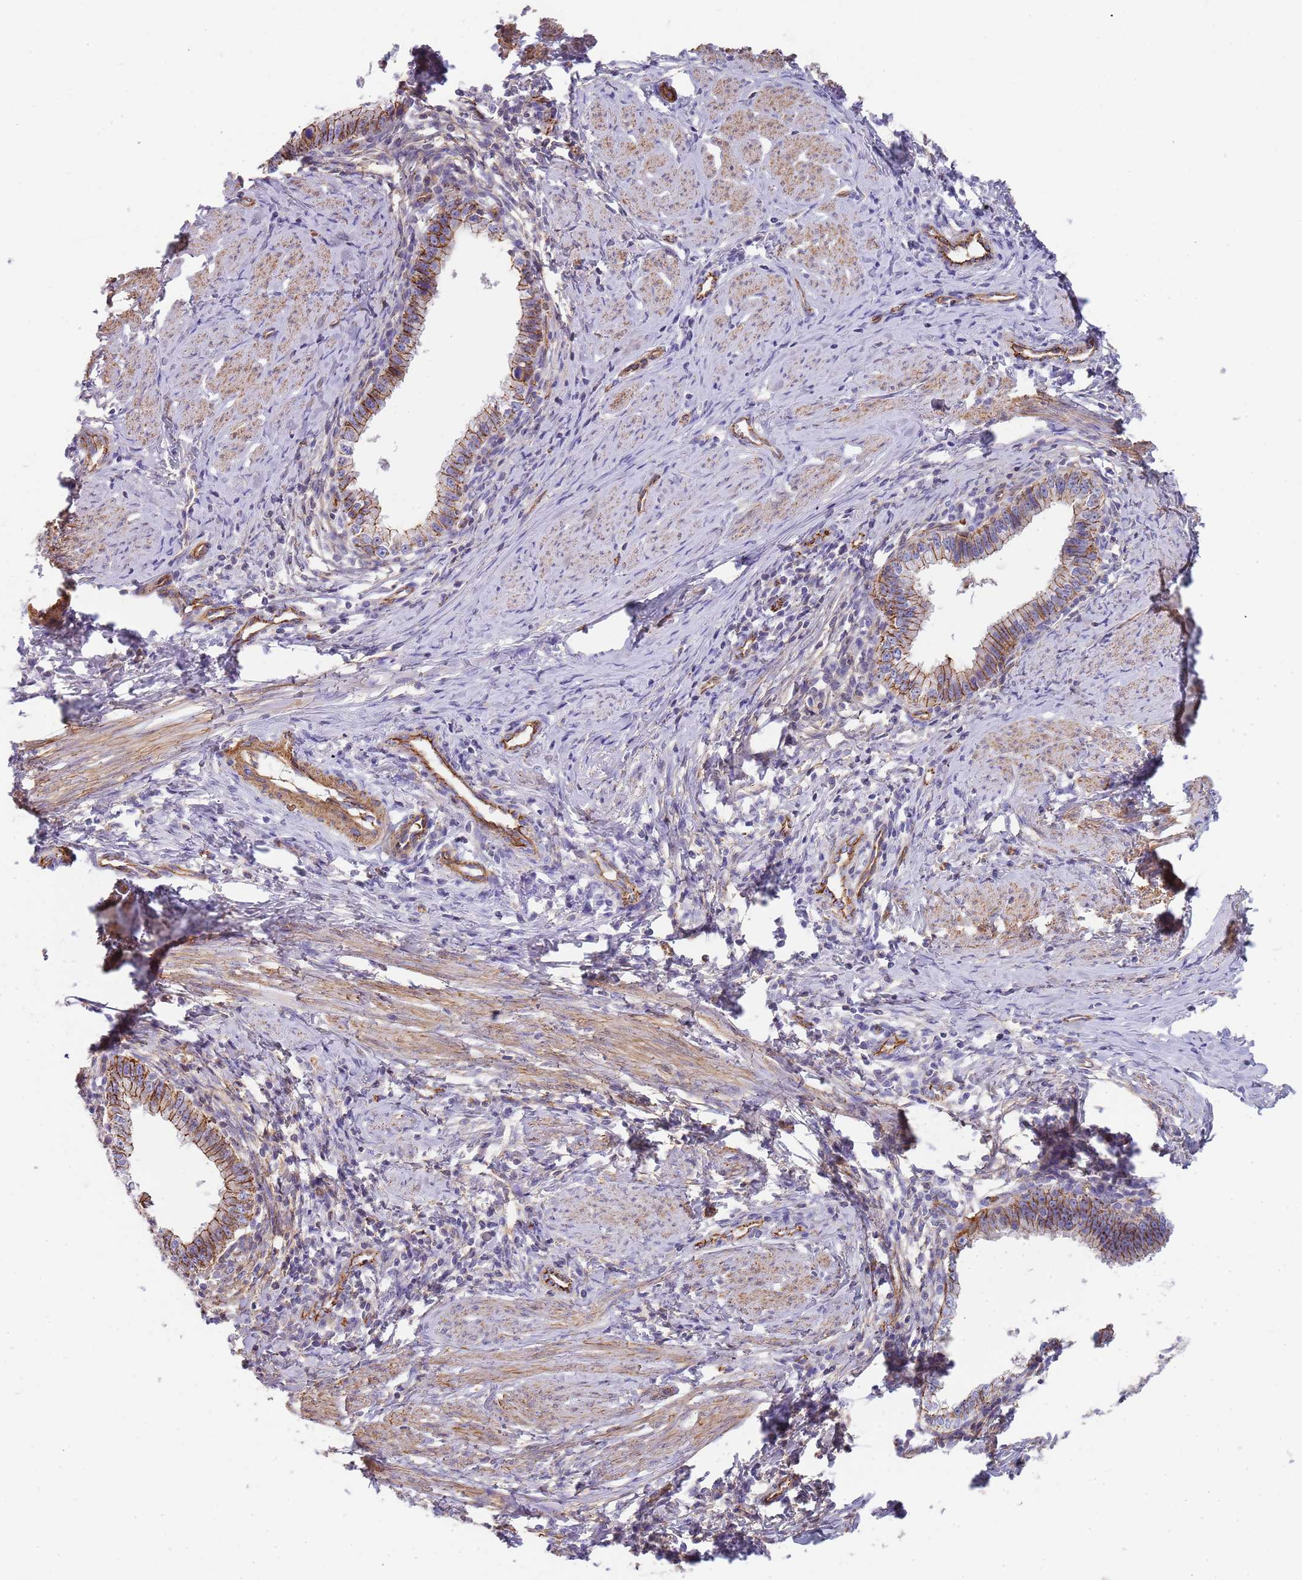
{"staining": {"intensity": "moderate", "quantity": ">75%", "location": "cytoplasmic/membranous"}, "tissue": "cervical cancer", "cell_type": "Tumor cells", "image_type": "cancer", "snomed": [{"axis": "morphology", "description": "Adenocarcinoma, NOS"}, {"axis": "topography", "description": "Cervix"}], "caption": "The histopathology image demonstrates immunohistochemical staining of adenocarcinoma (cervical). There is moderate cytoplasmic/membranous positivity is present in about >75% of tumor cells.", "gene": "GFRAL", "patient": {"sex": "female", "age": 36}}